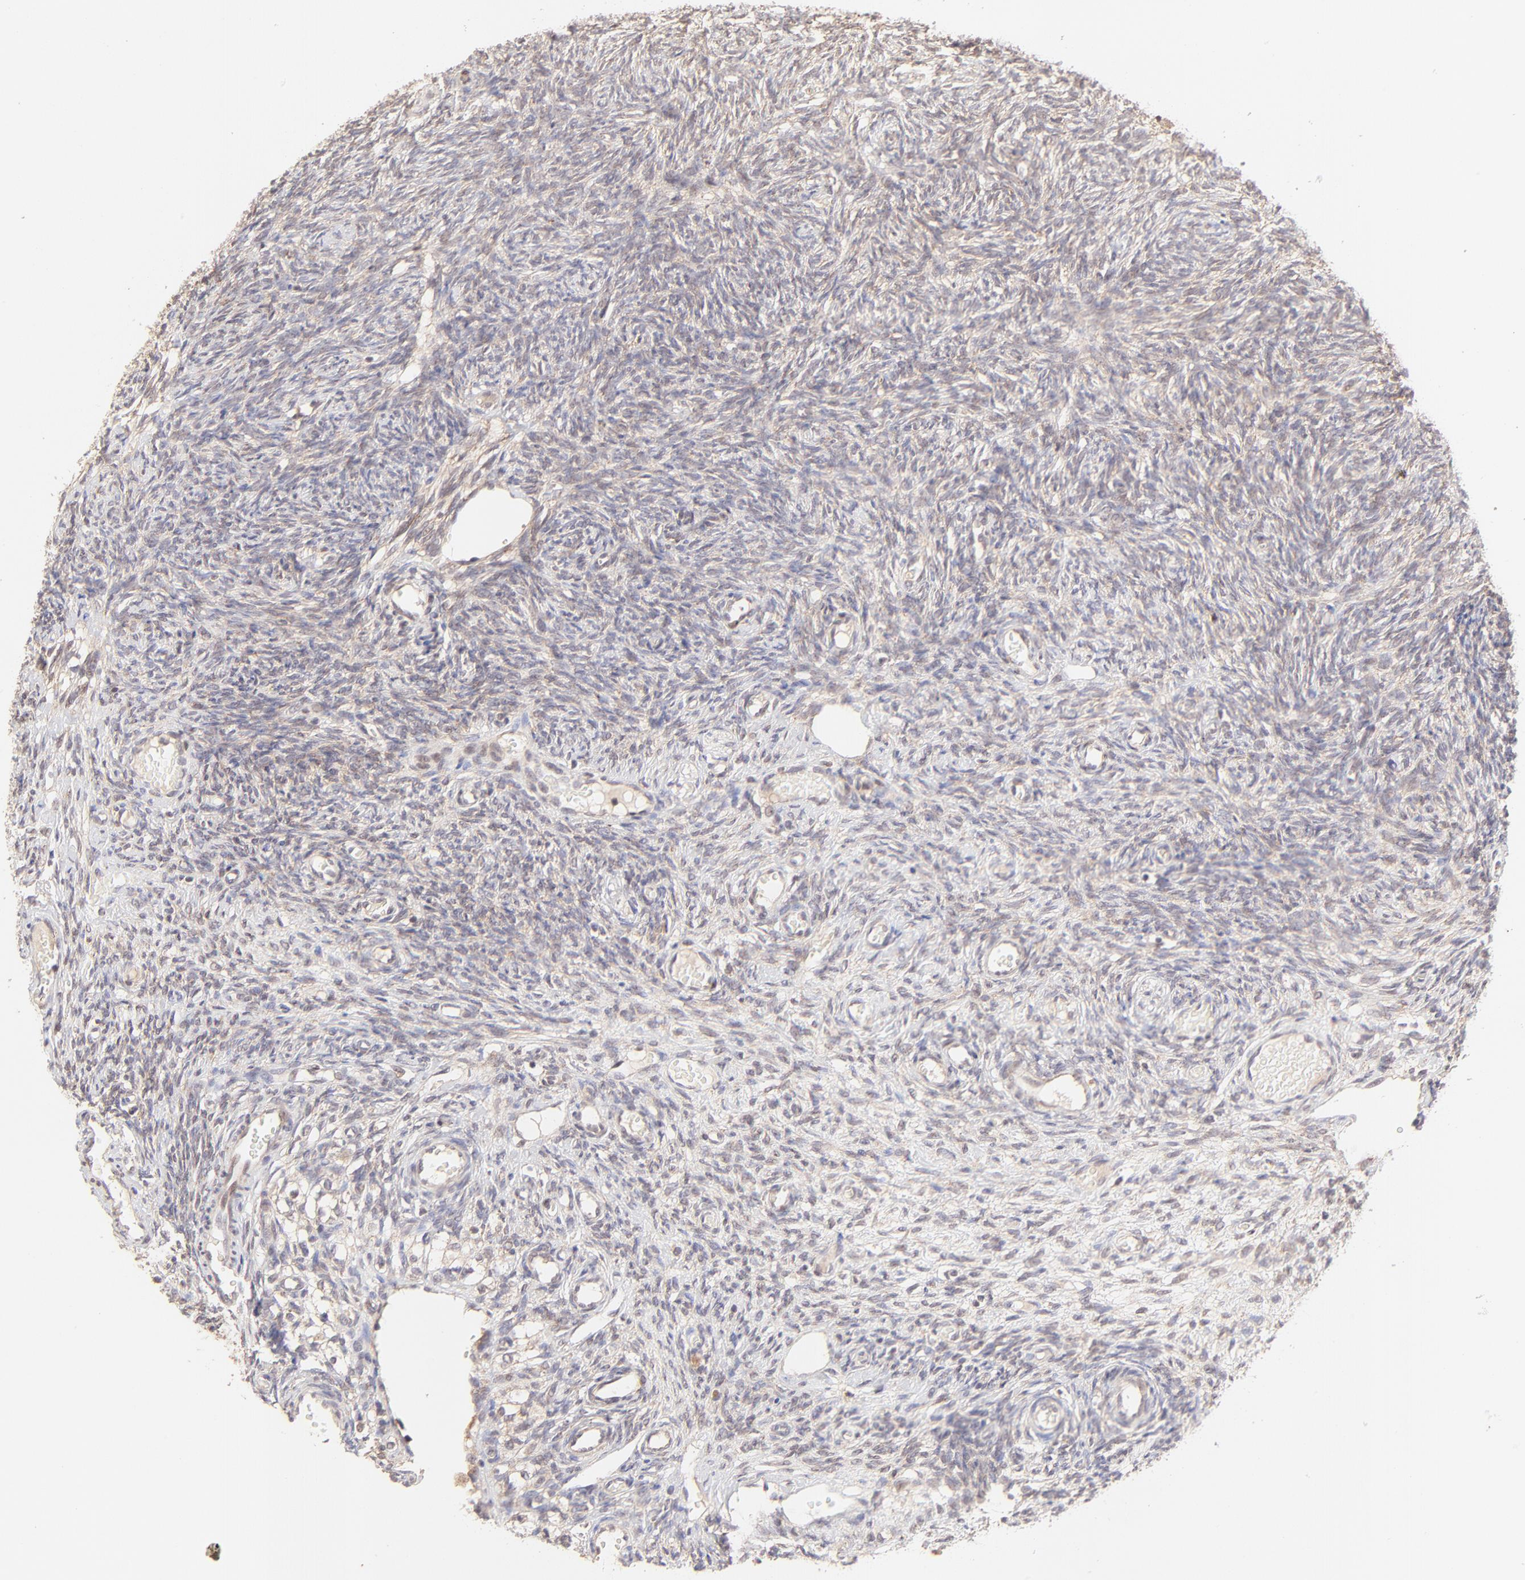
{"staining": {"intensity": "negative", "quantity": "none", "location": "none"}, "tissue": "ovary", "cell_type": "Follicle cells", "image_type": "normal", "snomed": [{"axis": "morphology", "description": "Normal tissue, NOS"}, {"axis": "topography", "description": "Ovary"}], "caption": "Follicle cells are negative for brown protein staining in normal ovary. (Stains: DAB (3,3'-diaminobenzidine) immunohistochemistry (IHC) with hematoxylin counter stain, Microscopy: brightfield microscopy at high magnification).", "gene": "TNRC6B", "patient": {"sex": "female", "age": 35}}